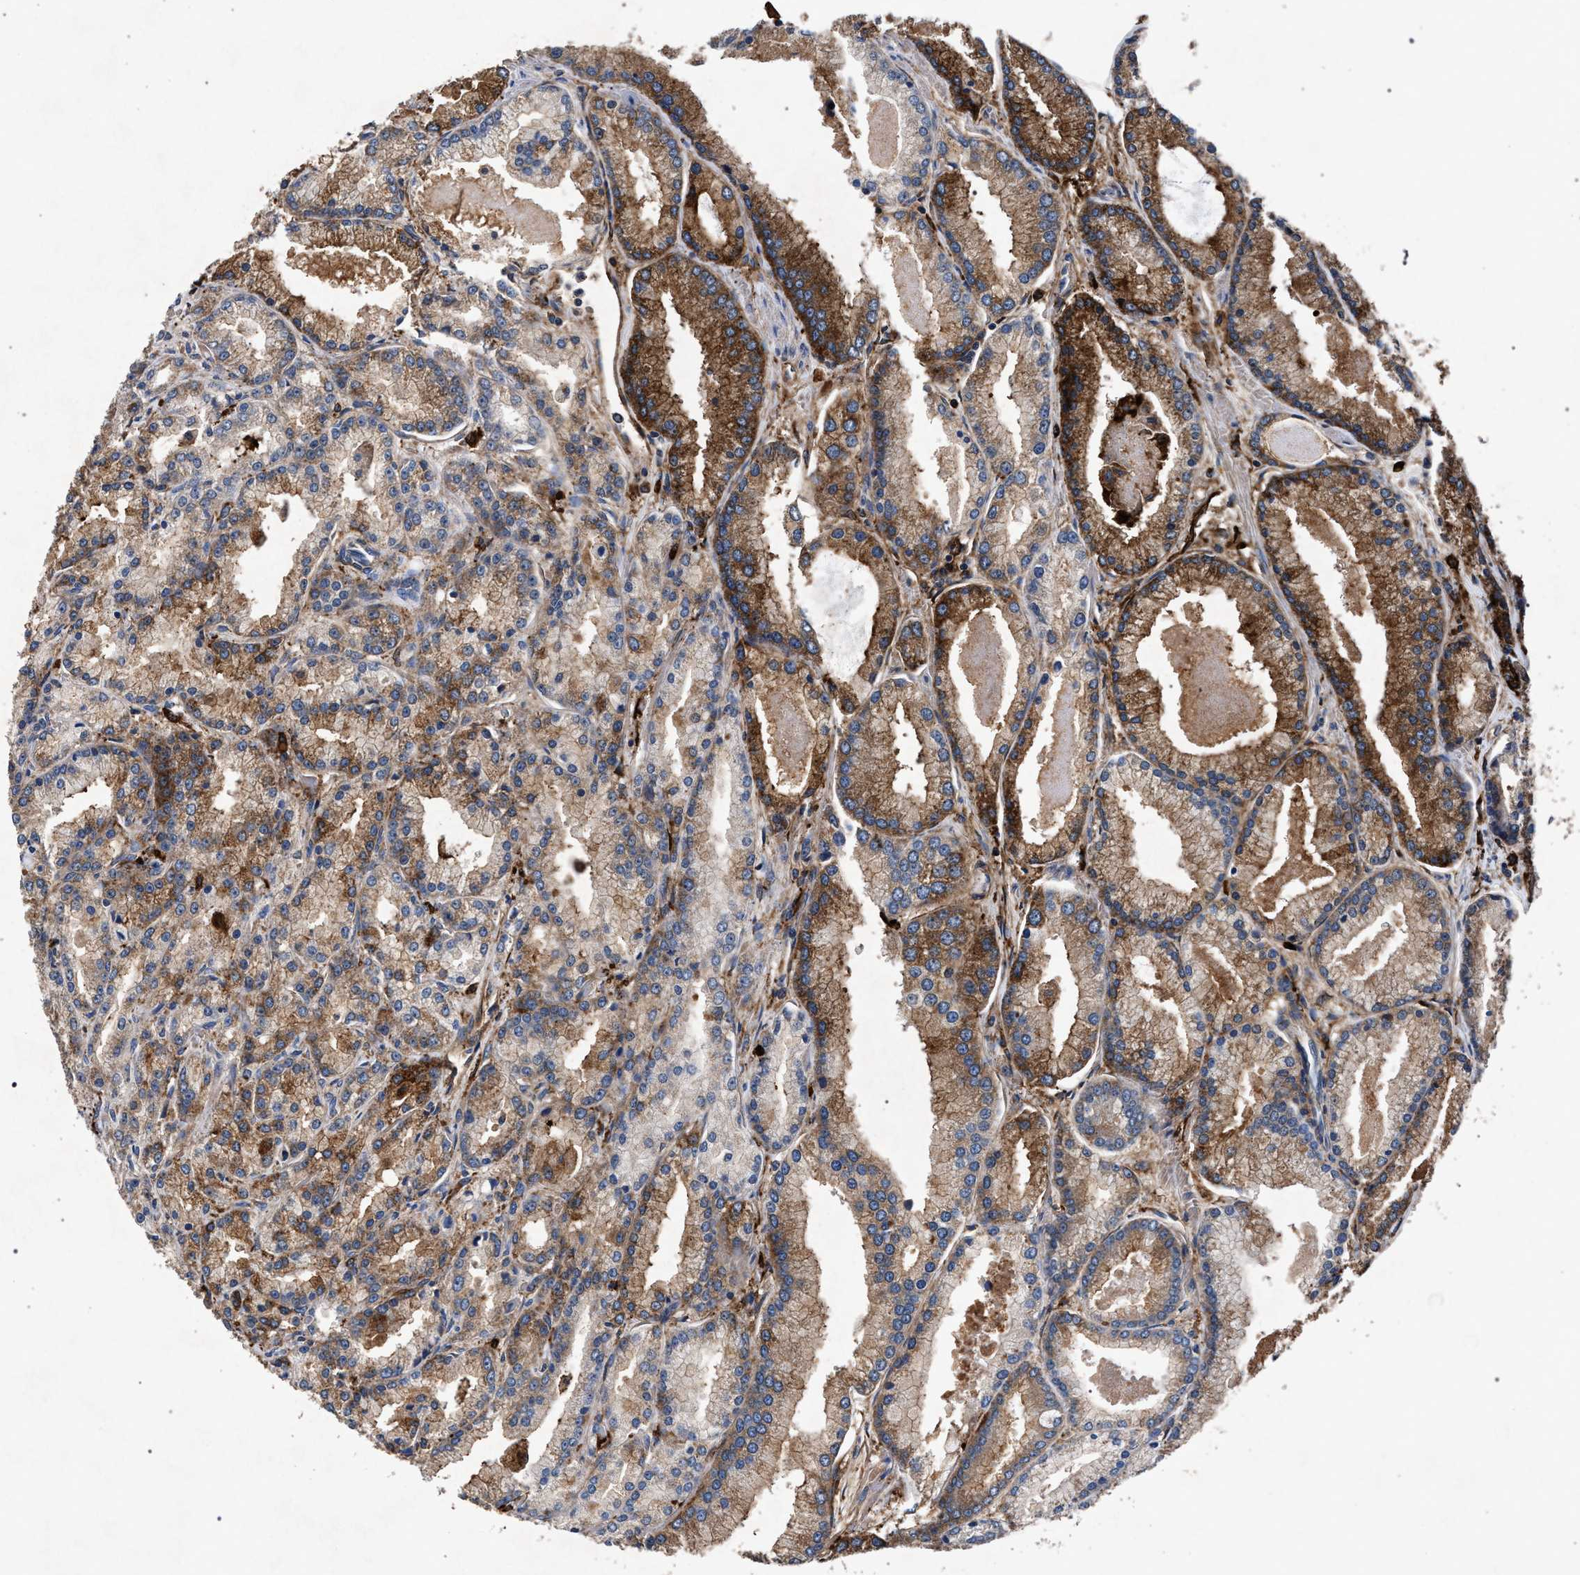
{"staining": {"intensity": "moderate", "quantity": ">75%", "location": "cytoplasmic/membranous"}, "tissue": "prostate cancer", "cell_type": "Tumor cells", "image_type": "cancer", "snomed": [{"axis": "morphology", "description": "Adenocarcinoma, High grade"}, {"axis": "topography", "description": "Prostate"}], "caption": "The micrograph displays immunohistochemical staining of high-grade adenocarcinoma (prostate). There is moderate cytoplasmic/membranous expression is seen in approximately >75% of tumor cells. (DAB = brown stain, brightfield microscopy at high magnification).", "gene": "MARCKS", "patient": {"sex": "male", "age": 61}}